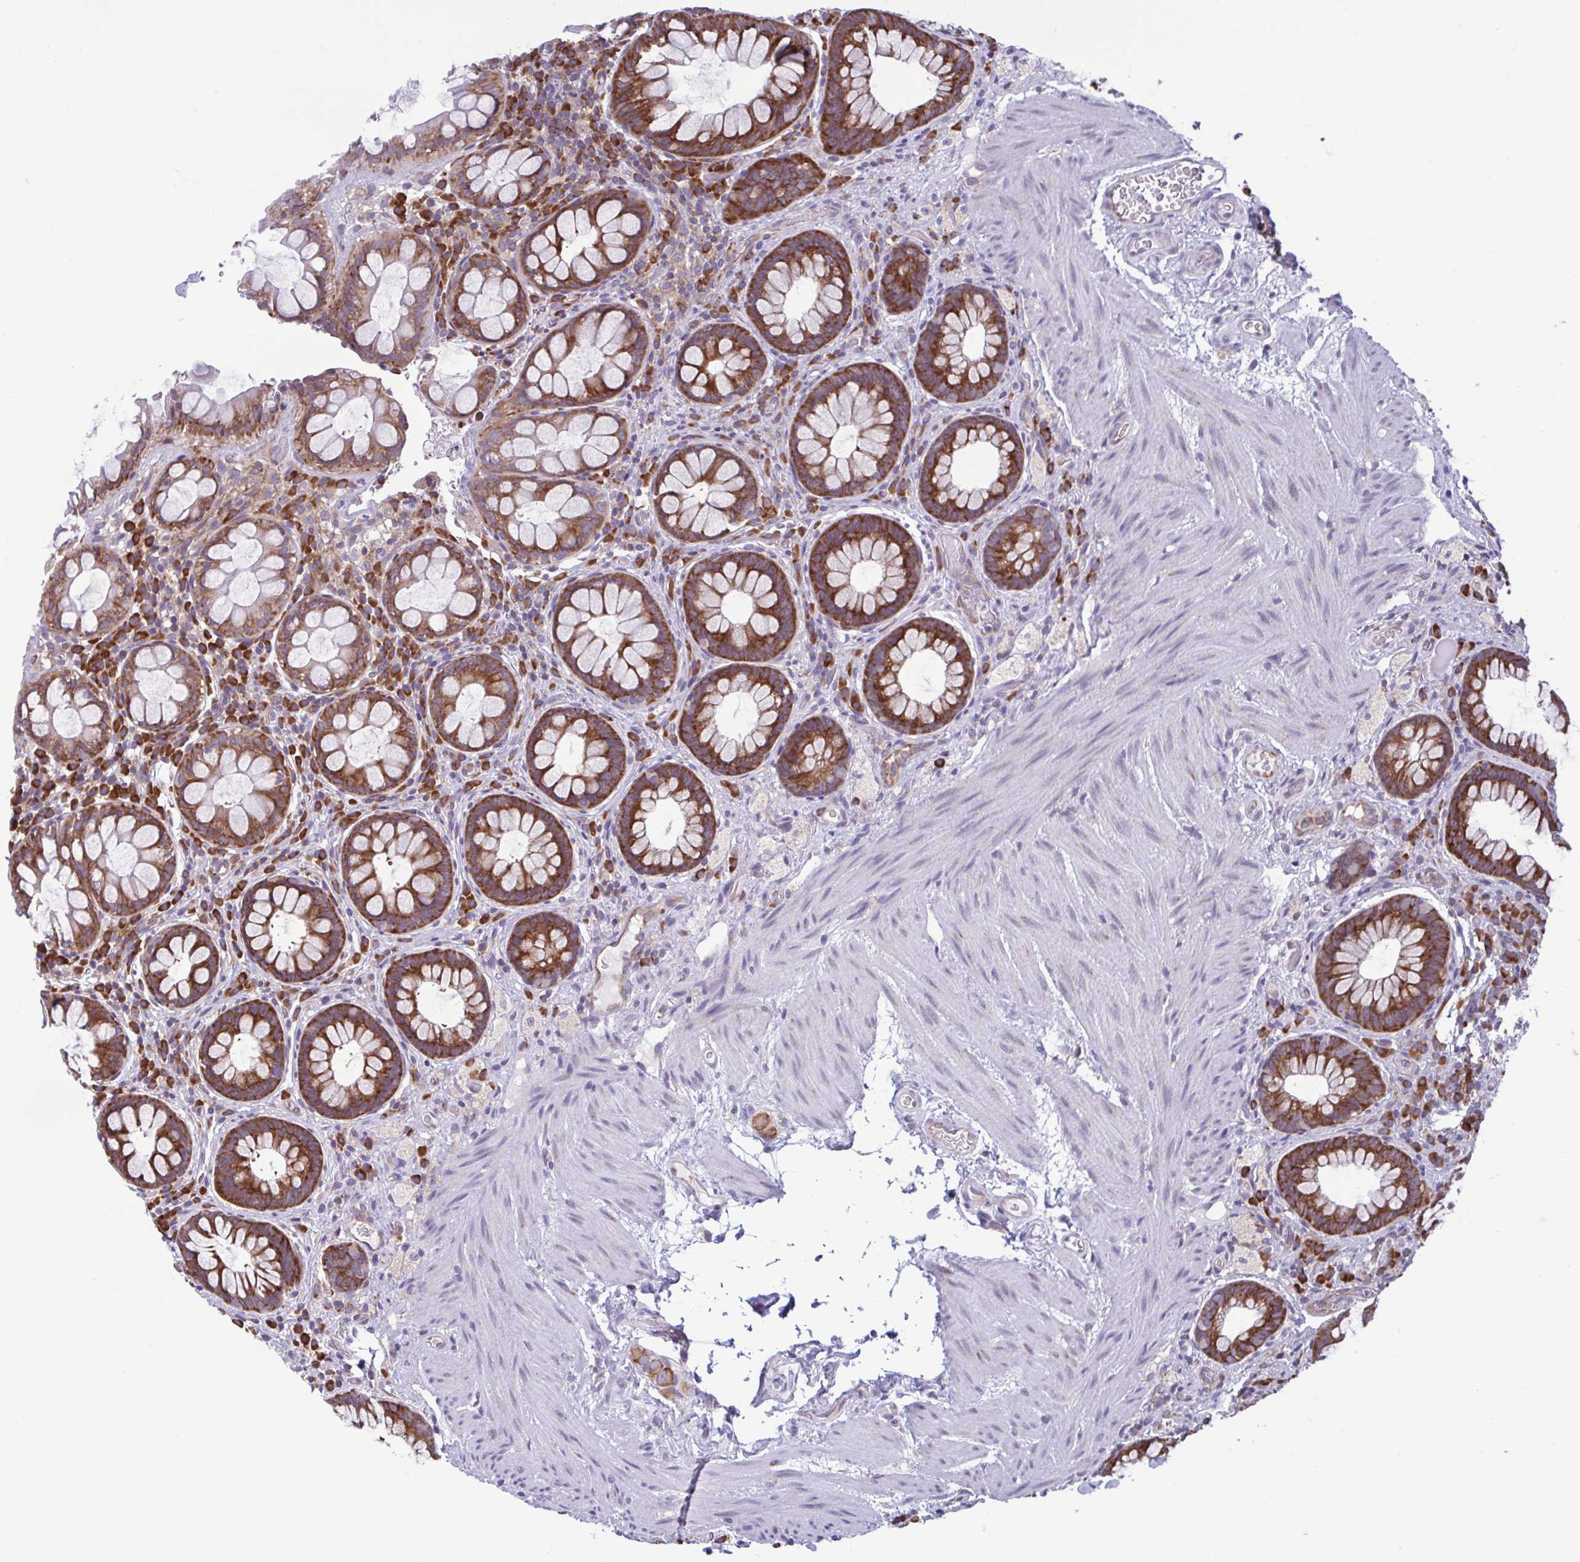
{"staining": {"intensity": "strong", "quantity": ">75%", "location": "cytoplasmic/membranous"}, "tissue": "rectum", "cell_type": "Glandular cells", "image_type": "normal", "snomed": [{"axis": "morphology", "description": "Normal tissue, NOS"}, {"axis": "topography", "description": "Rectum"}], "caption": "This micrograph displays immunohistochemistry (IHC) staining of benign human rectum, with high strong cytoplasmic/membranous staining in approximately >75% of glandular cells.", "gene": "RPS16", "patient": {"sex": "female", "age": 69}}